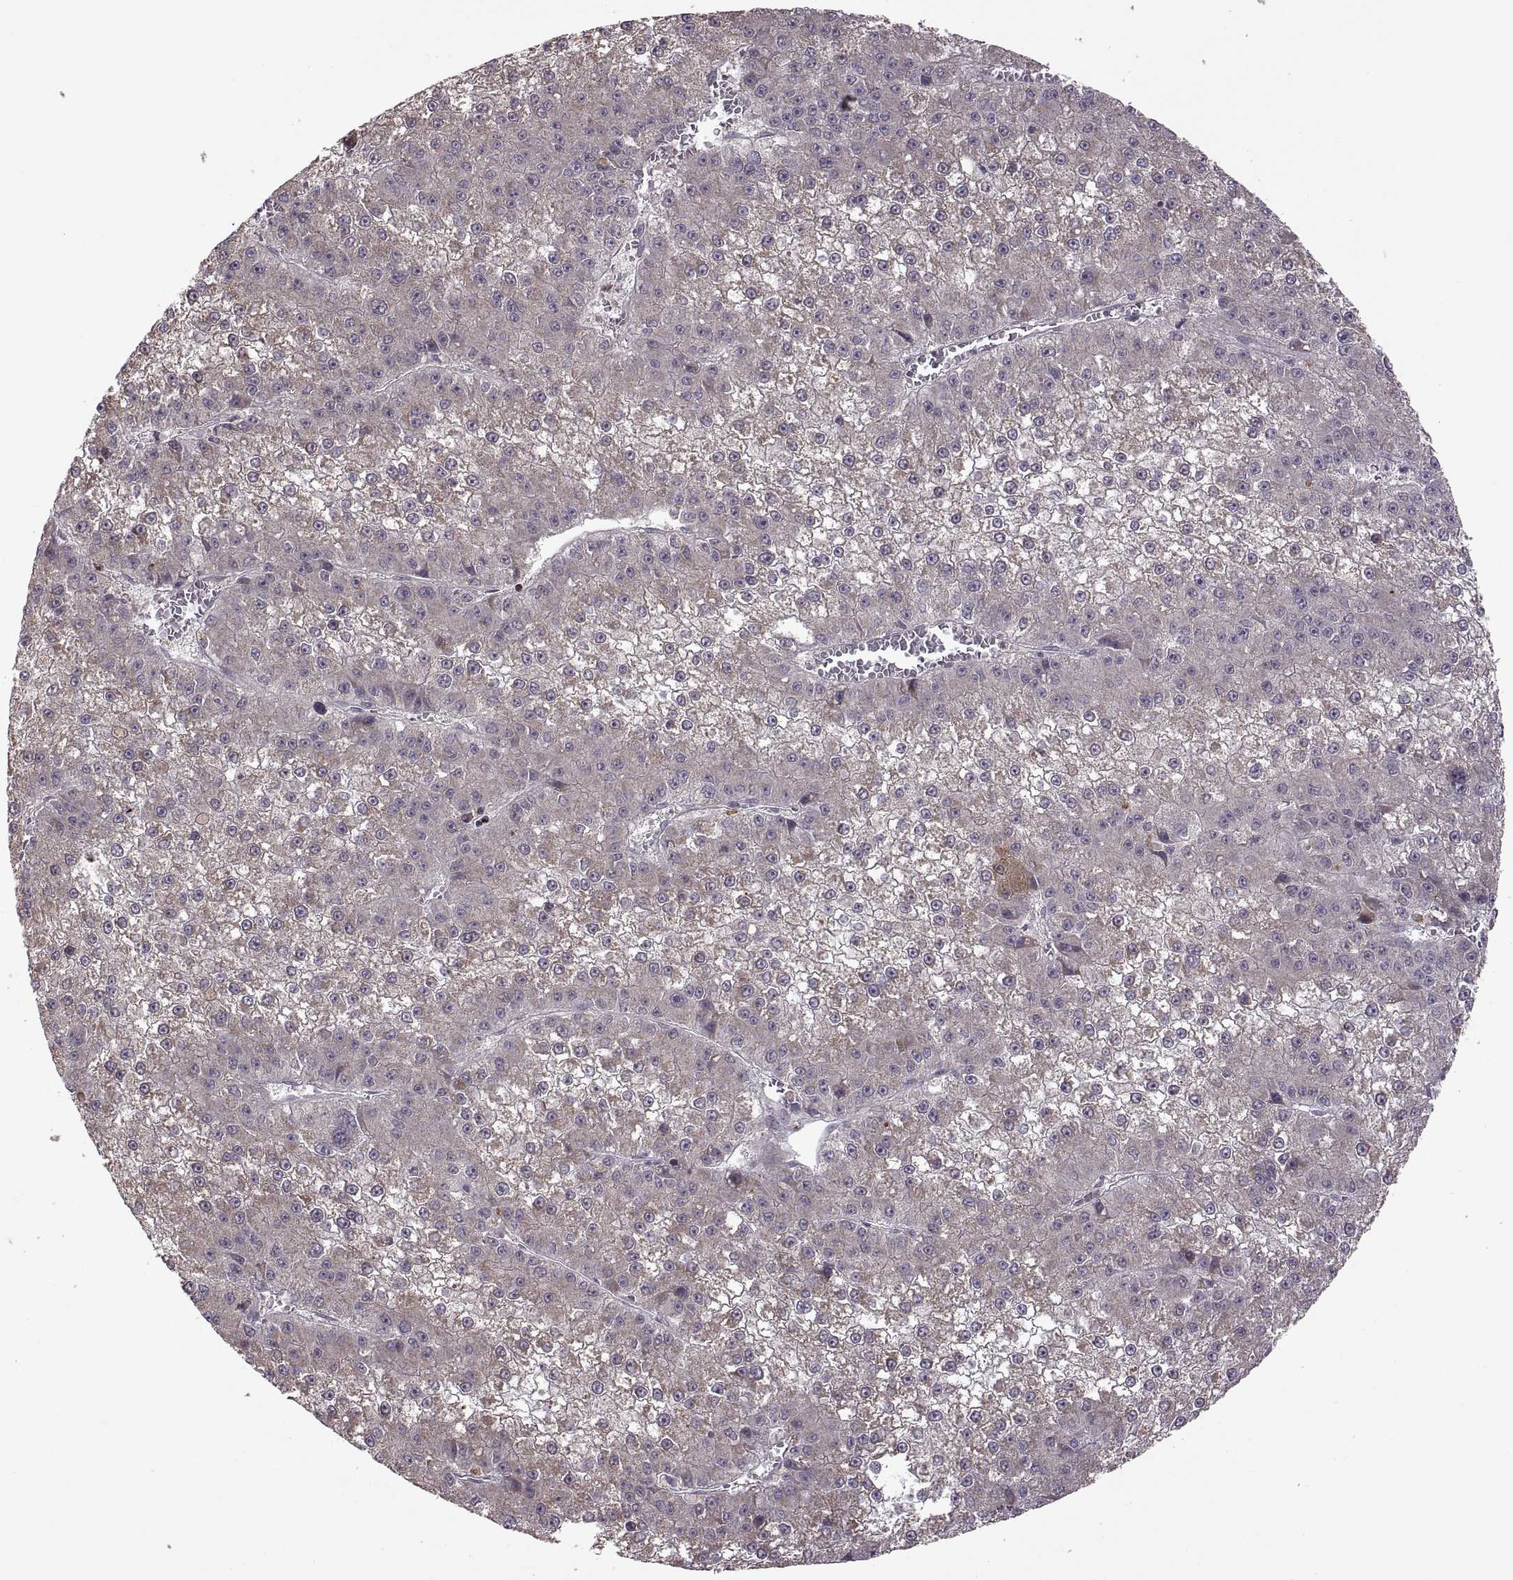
{"staining": {"intensity": "weak", "quantity": "25%-75%", "location": "cytoplasmic/membranous"}, "tissue": "liver cancer", "cell_type": "Tumor cells", "image_type": "cancer", "snomed": [{"axis": "morphology", "description": "Carcinoma, Hepatocellular, NOS"}, {"axis": "topography", "description": "Liver"}], "caption": "This micrograph shows immunohistochemistry (IHC) staining of liver cancer, with low weak cytoplasmic/membranous positivity in approximately 25%-75% of tumor cells.", "gene": "PIERCE1", "patient": {"sex": "female", "age": 73}}